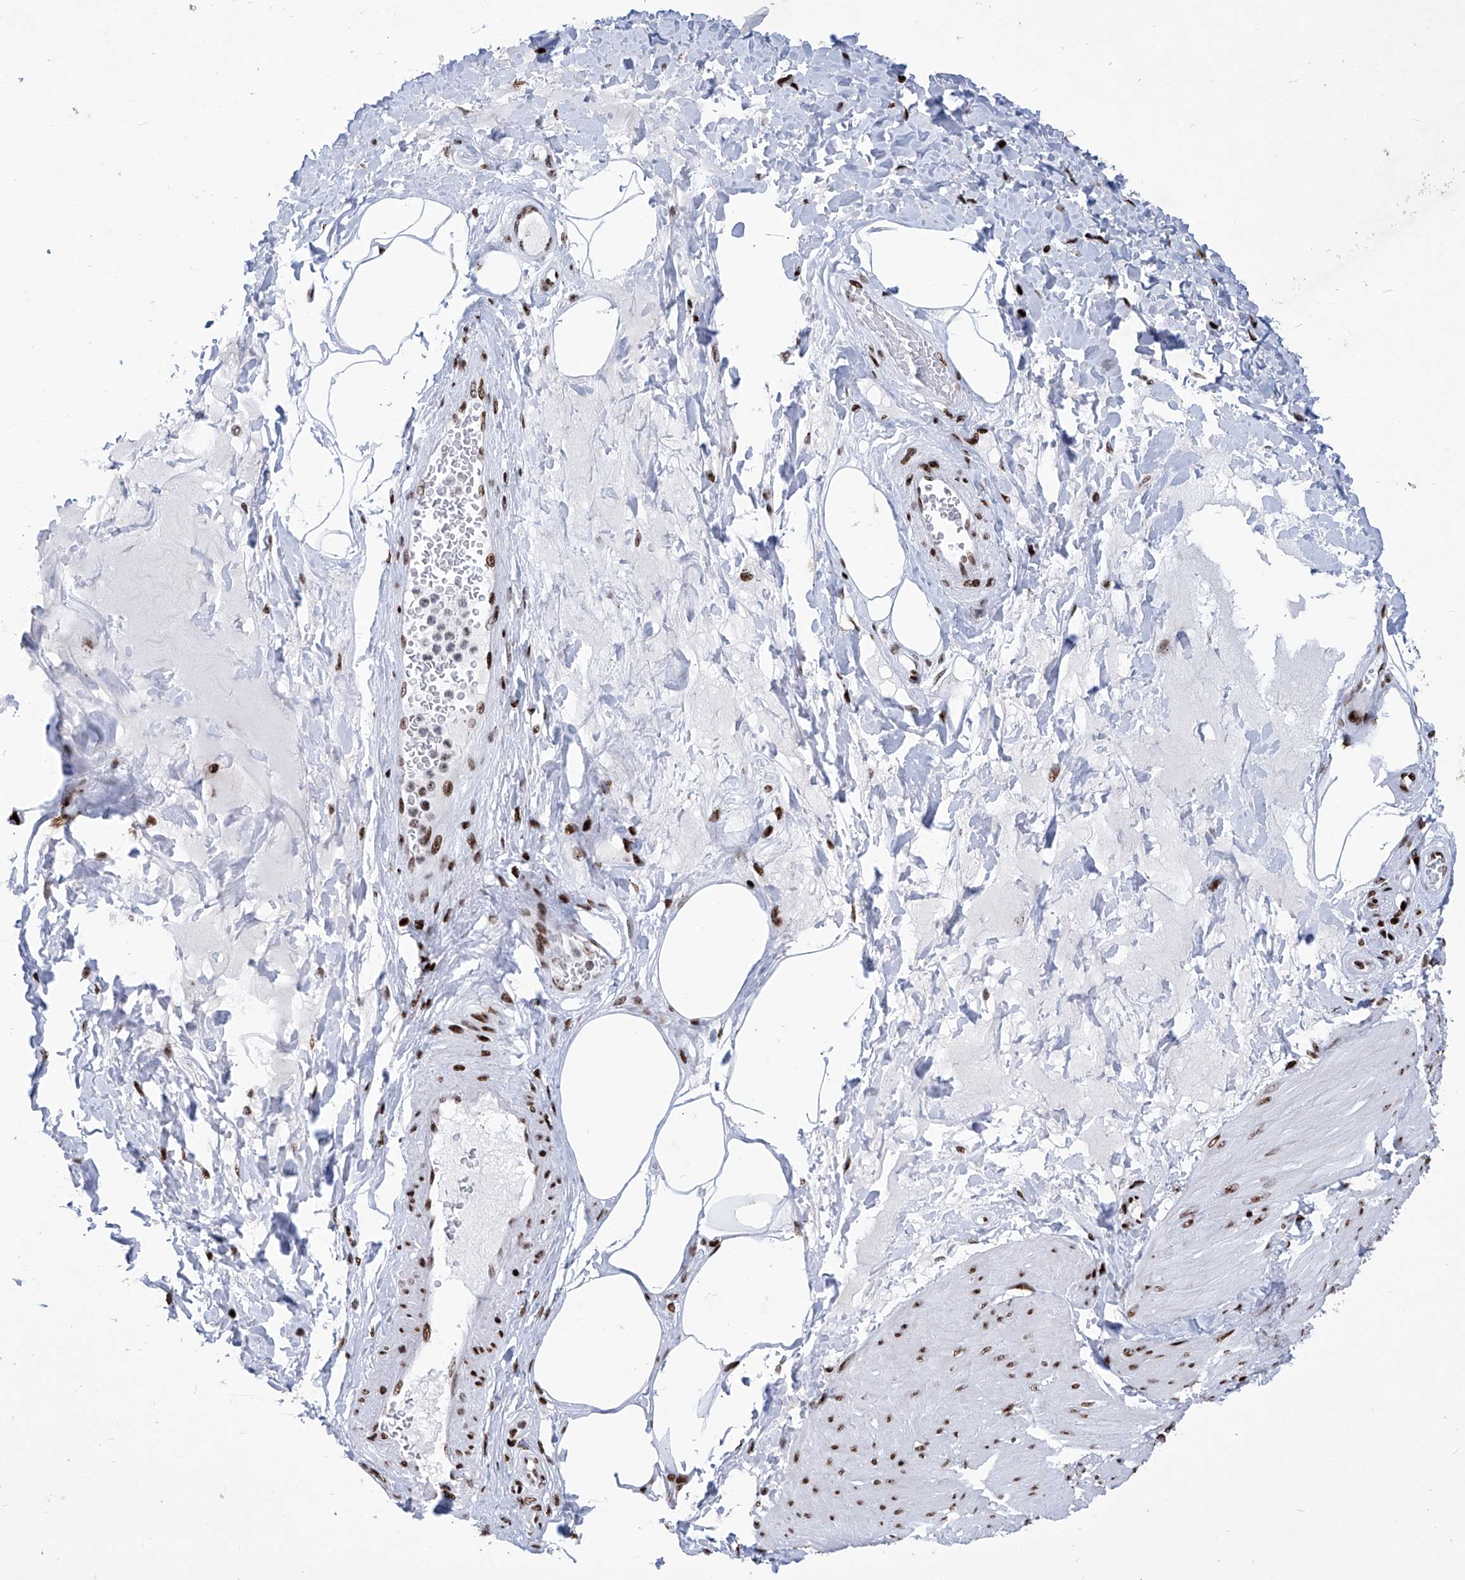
{"staining": {"intensity": "moderate", "quantity": "<25%", "location": "nuclear"}, "tissue": "smooth muscle", "cell_type": "Smooth muscle cells", "image_type": "normal", "snomed": [{"axis": "morphology", "description": "Urothelial carcinoma, High grade"}, {"axis": "topography", "description": "Urinary bladder"}], "caption": "An immunohistochemistry (IHC) photomicrograph of normal tissue is shown. Protein staining in brown highlights moderate nuclear positivity in smooth muscle within smooth muscle cells.", "gene": "HEY2", "patient": {"sex": "male", "age": 46}}